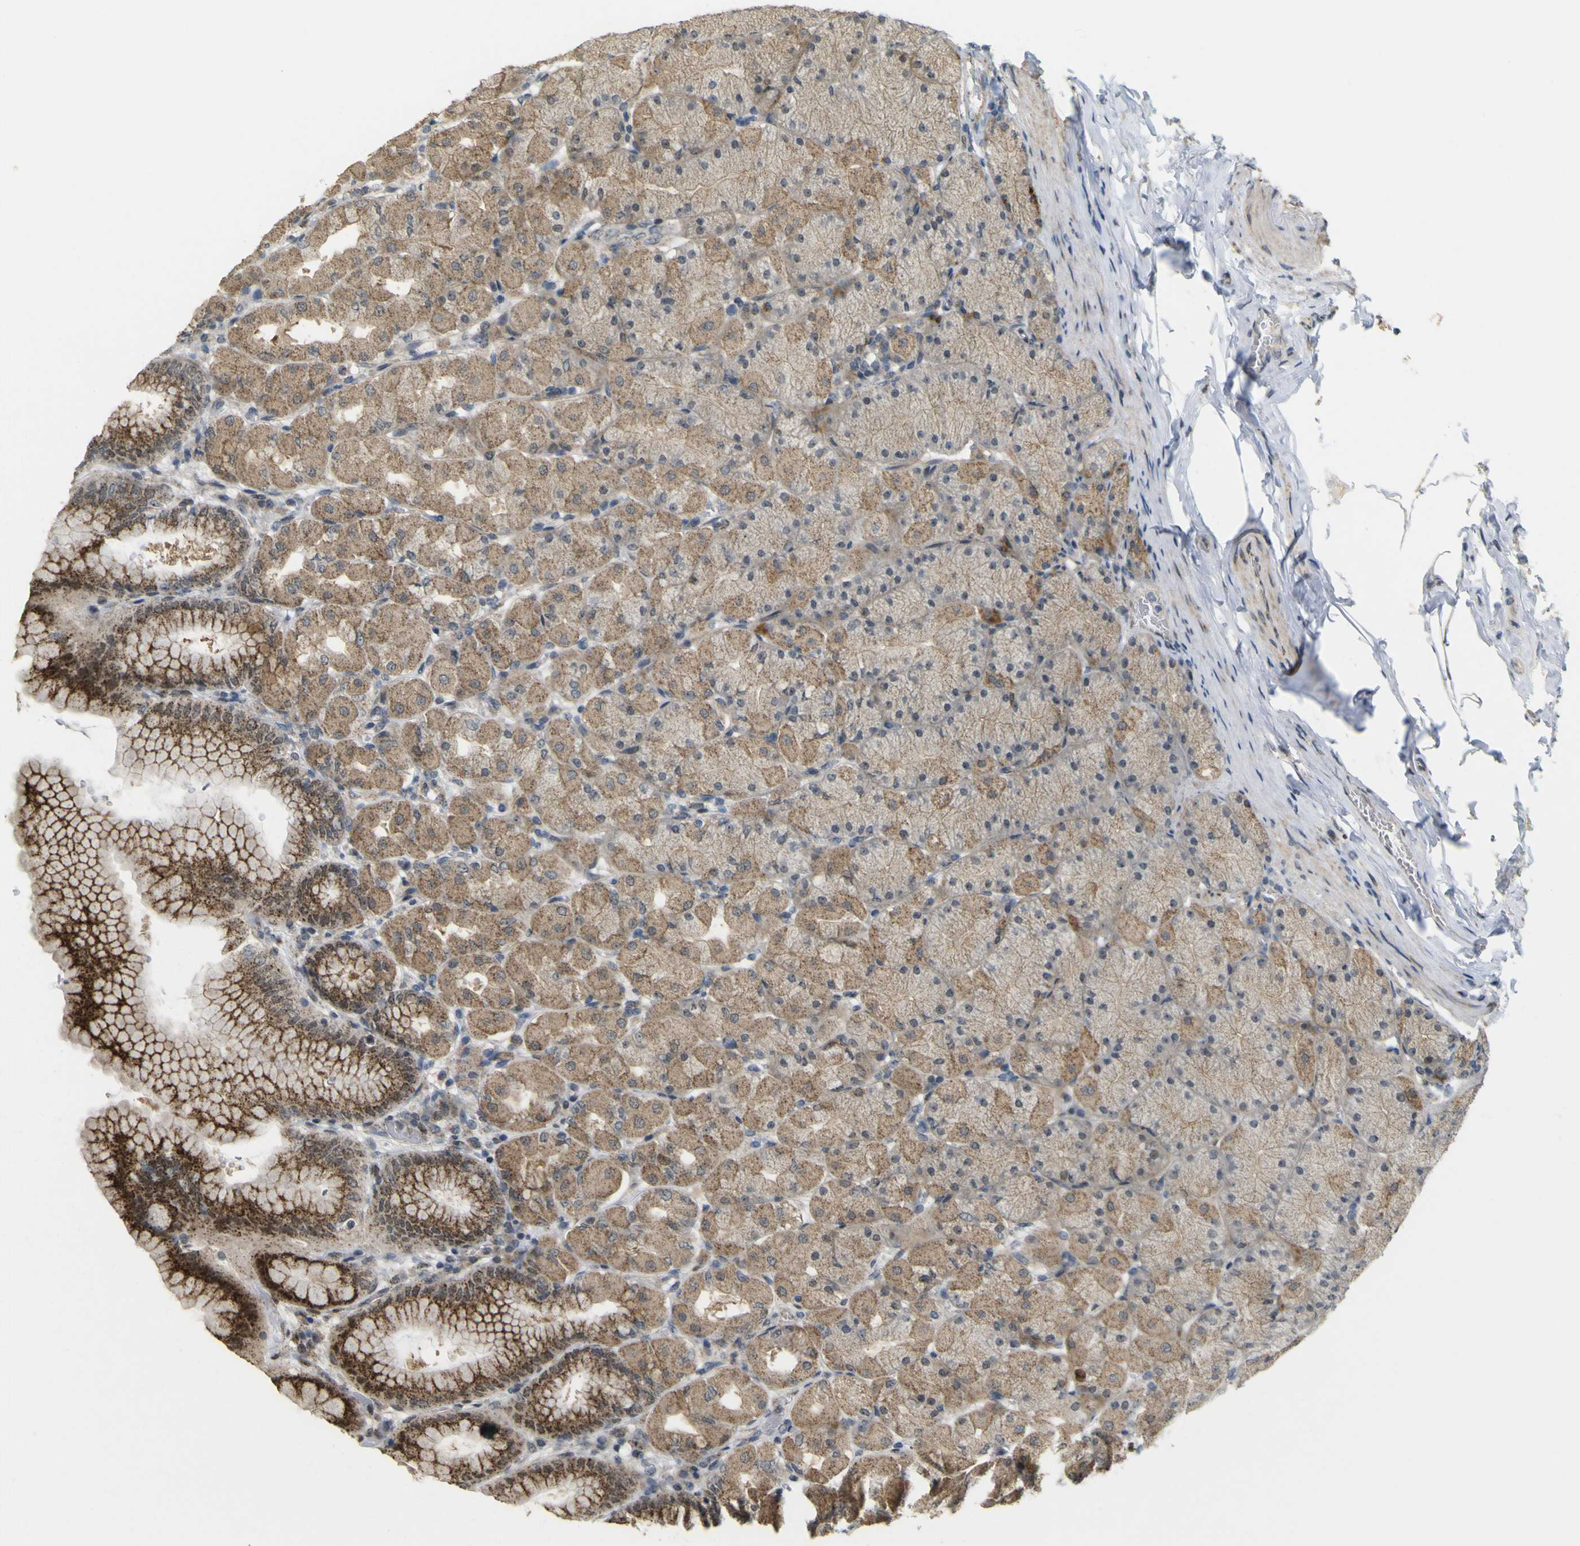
{"staining": {"intensity": "strong", "quantity": ">75%", "location": "cytoplasmic/membranous"}, "tissue": "stomach", "cell_type": "Glandular cells", "image_type": "normal", "snomed": [{"axis": "morphology", "description": "Normal tissue, NOS"}, {"axis": "topography", "description": "Stomach, upper"}], "caption": "Immunohistochemical staining of benign human stomach reveals high levels of strong cytoplasmic/membranous expression in approximately >75% of glandular cells.", "gene": "ACBD5", "patient": {"sex": "female", "age": 56}}